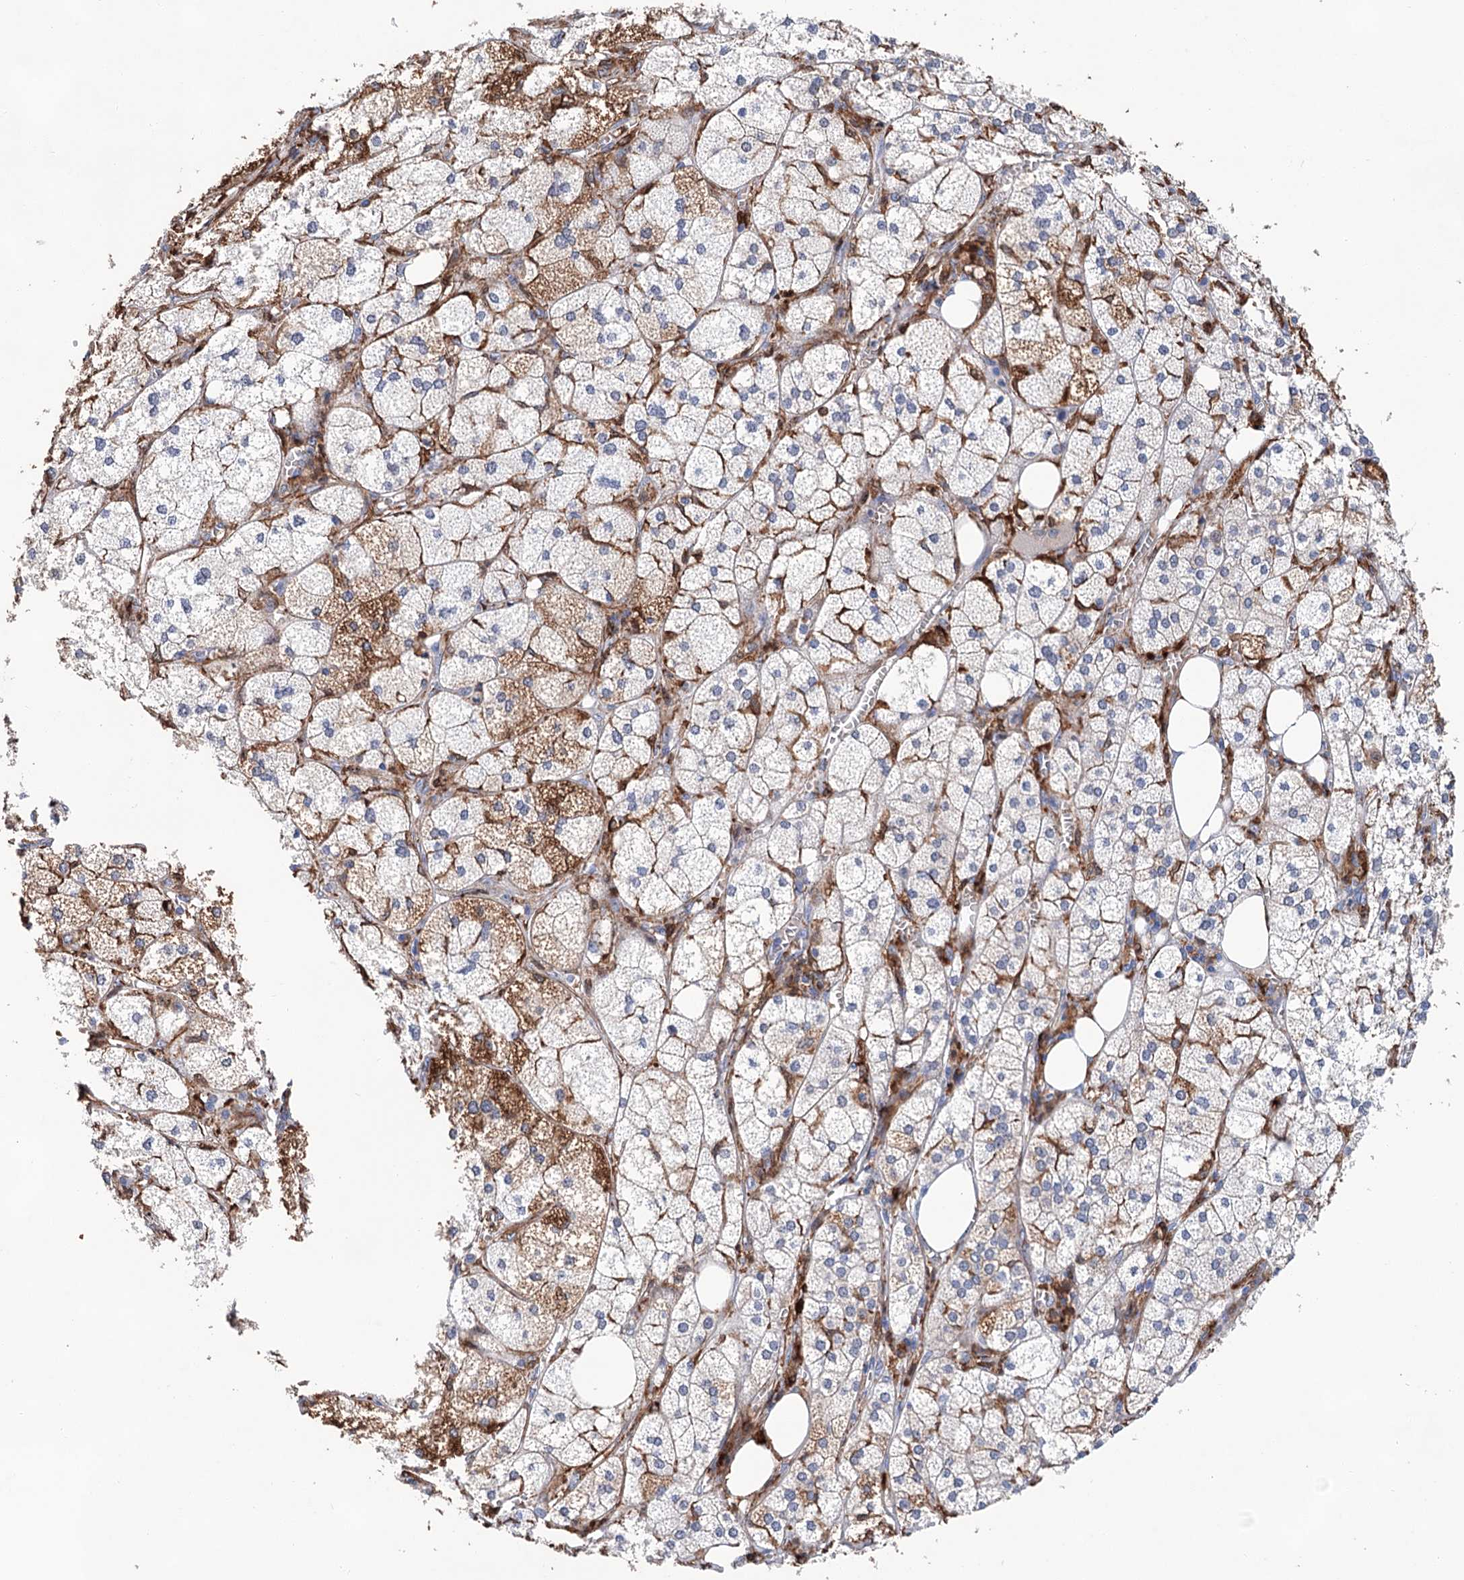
{"staining": {"intensity": "moderate", "quantity": "25%-75%", "location": "cytoplasmic/membranous"}, "tissue": "adrenal gland", "cell_type": "Glandular cells", "image_type": "normal", "snomed": [{"axis": "morphology", "description": "Normal tissue, NOS"}, {"axis": "topography", "description": "Adrenal gland"}], "caption": "High-magnification brightfield microscopy of unremarkable adrenal gland stained with DAB (3,3'-diaminobenzidine) (brown) and counterstained with hematoxylin (blue). glandular cells exhibit moderate cytoplasmic/membranous positivity is seen in approximately25%-75% of cells. Nuclei are stained in blue.", "gene": "TMTC3", "patient": {"sex": "female", "age": 61}}